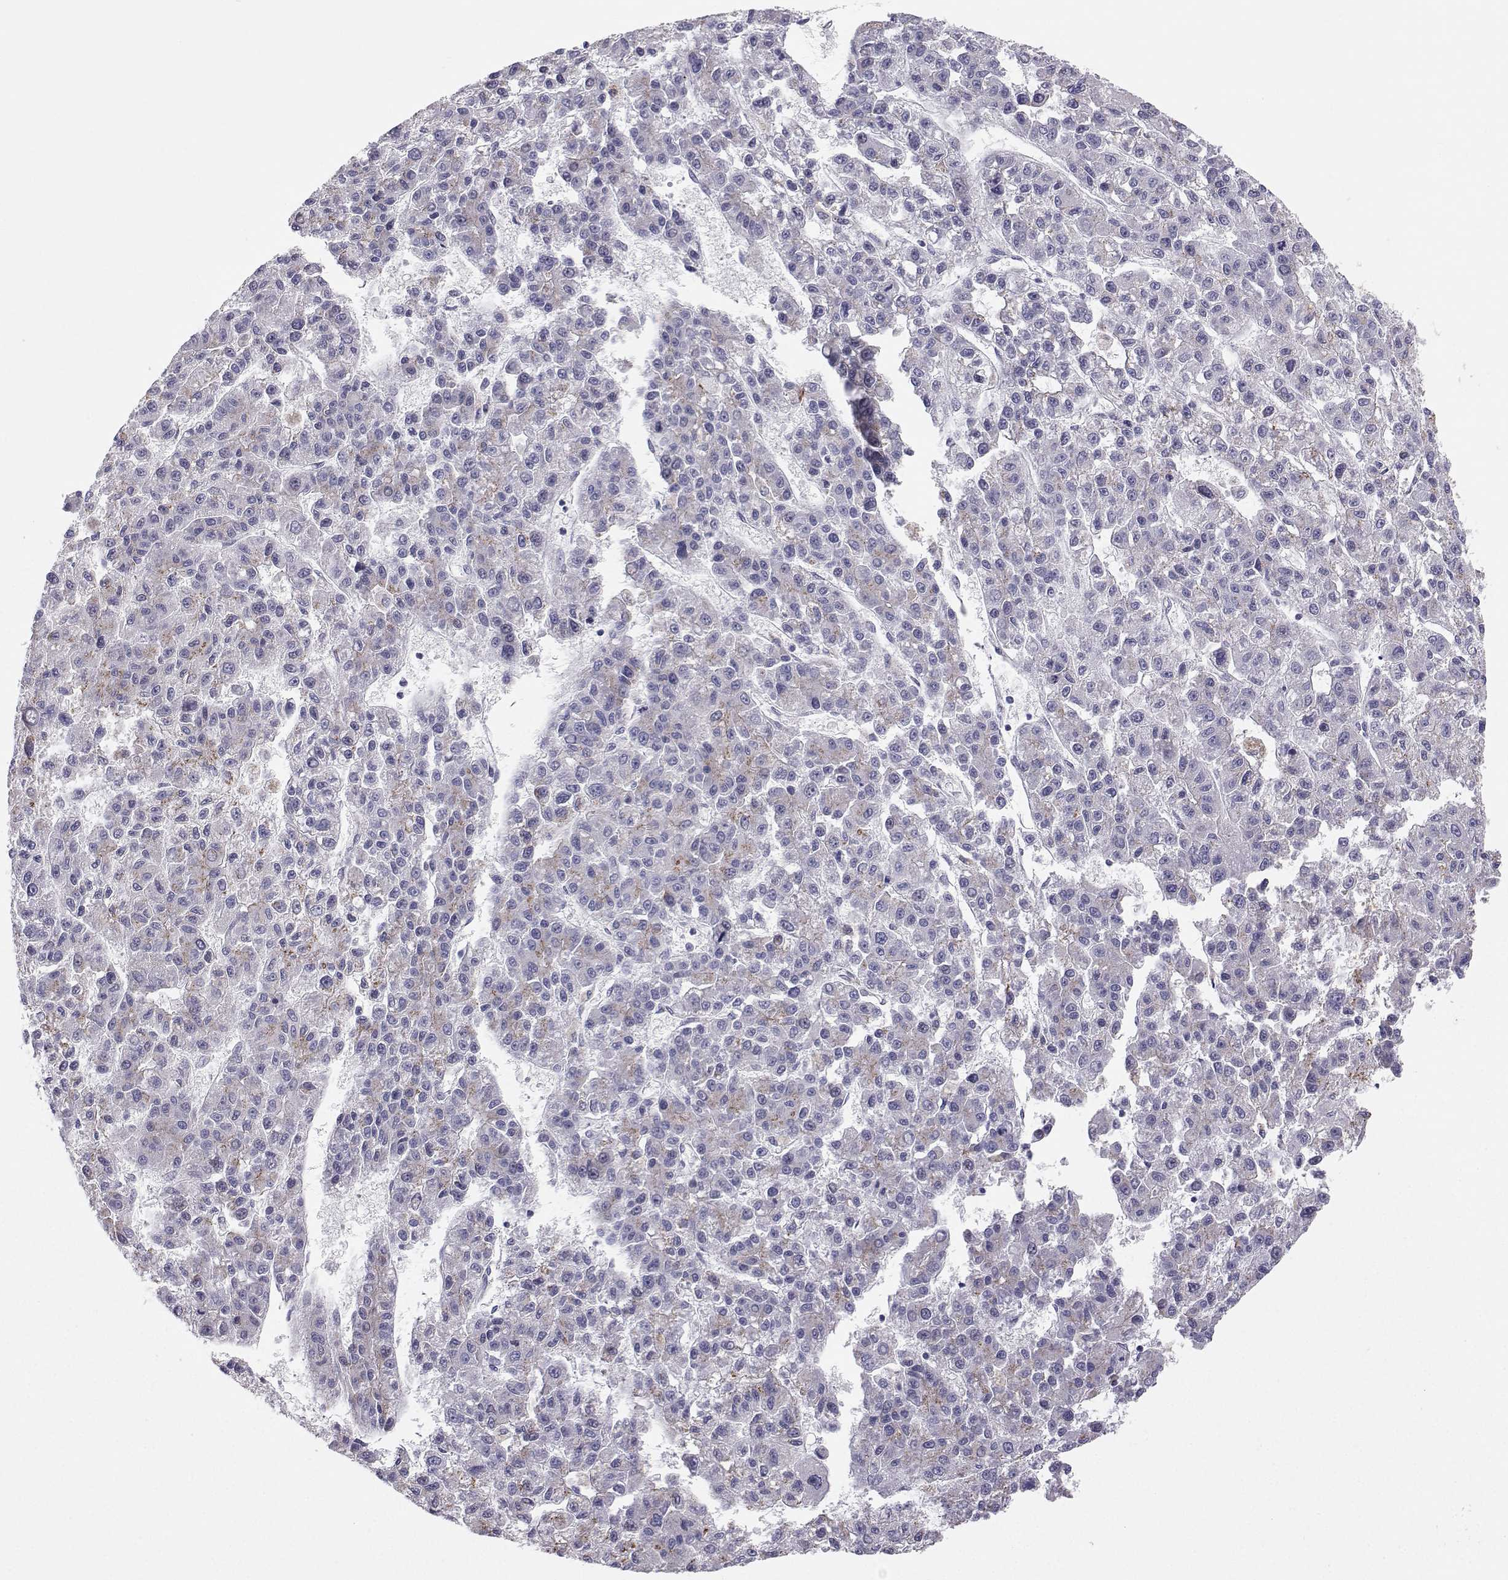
{"staining": {"intensity": "moderate", "quantity": "<25%", "location": "cytoplasmic/membranous"}, "tissue": "liver cancer", "cell_type": "Tumor cells", "image_type": "cancer", "snomed": [{"axis": "morphology", "description": "Carcinoma, Hepatocellular, NOS"}, {"axis": "topography", "description": "Liver"}], "caption": "Immunohistochemical staining of human liver cancer (hepatocellular carcinoma) reveals low levels of moderate cytoplasmic/membranous protein expression in about <25% of tumor cells.", "gene": "STARD13", "patient": {"sex": "male", "age": 70}}